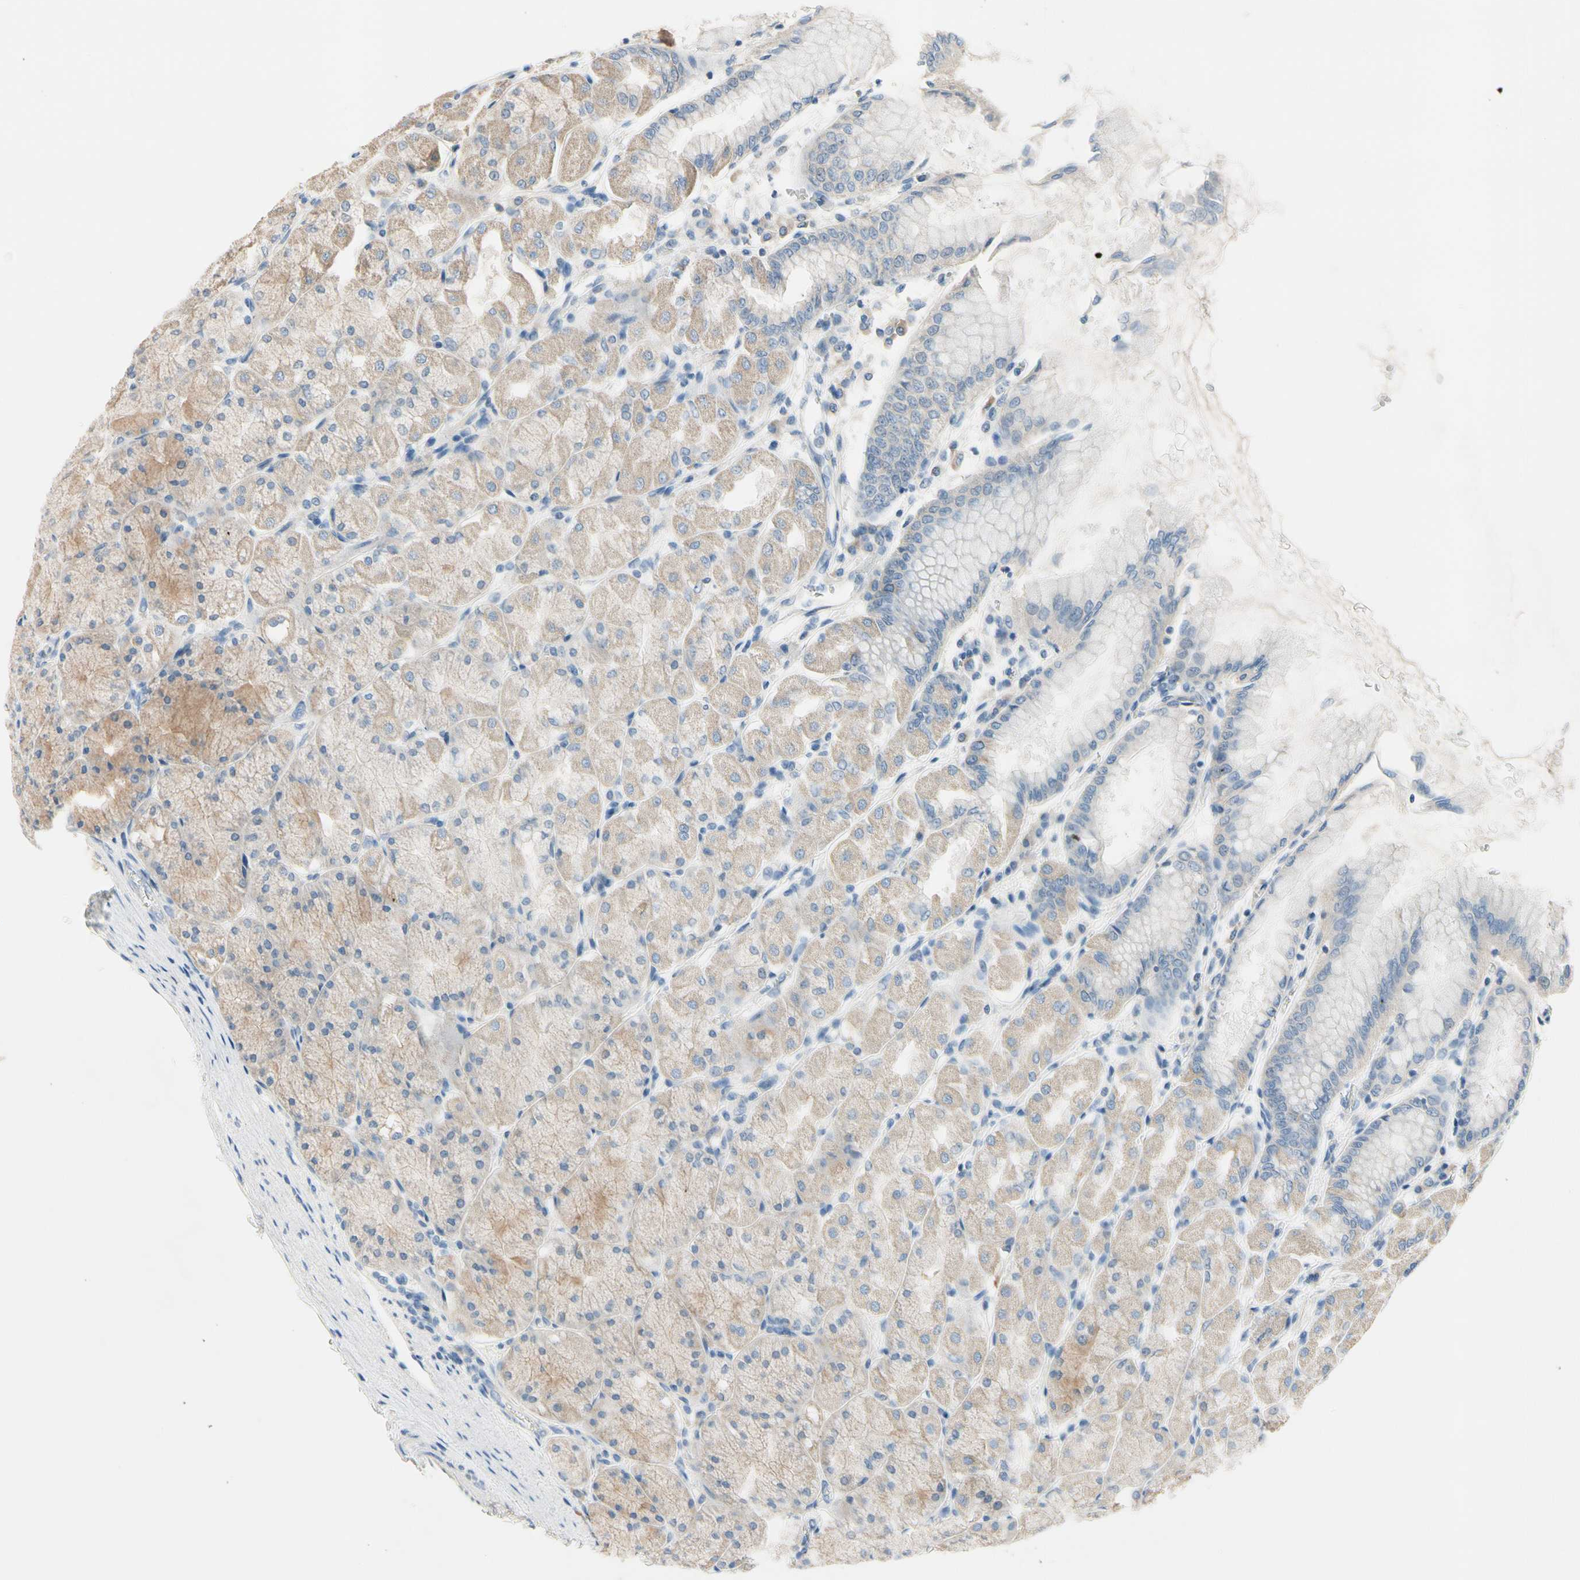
{"staining": {"intensity": "weak", "quantity": "25%-75%", "location": "cytoplasmic/membranous"}, "tissue": "stomach", "cell_type": "Glandular cells", "image_type": "normal", "snomed": [{"axis": "morphology", "description": "Normal tissue, NOS"}, {"axis": "topography", "description": "Stomach, upper"}], "caption": "Protein staining shows weak cytoplasmic/membranous staining in about 25%-75% of glandular cells in unremarkable stomach.", "gene": "CKAP2", "patient": {"sex": "female", "age": 56}}